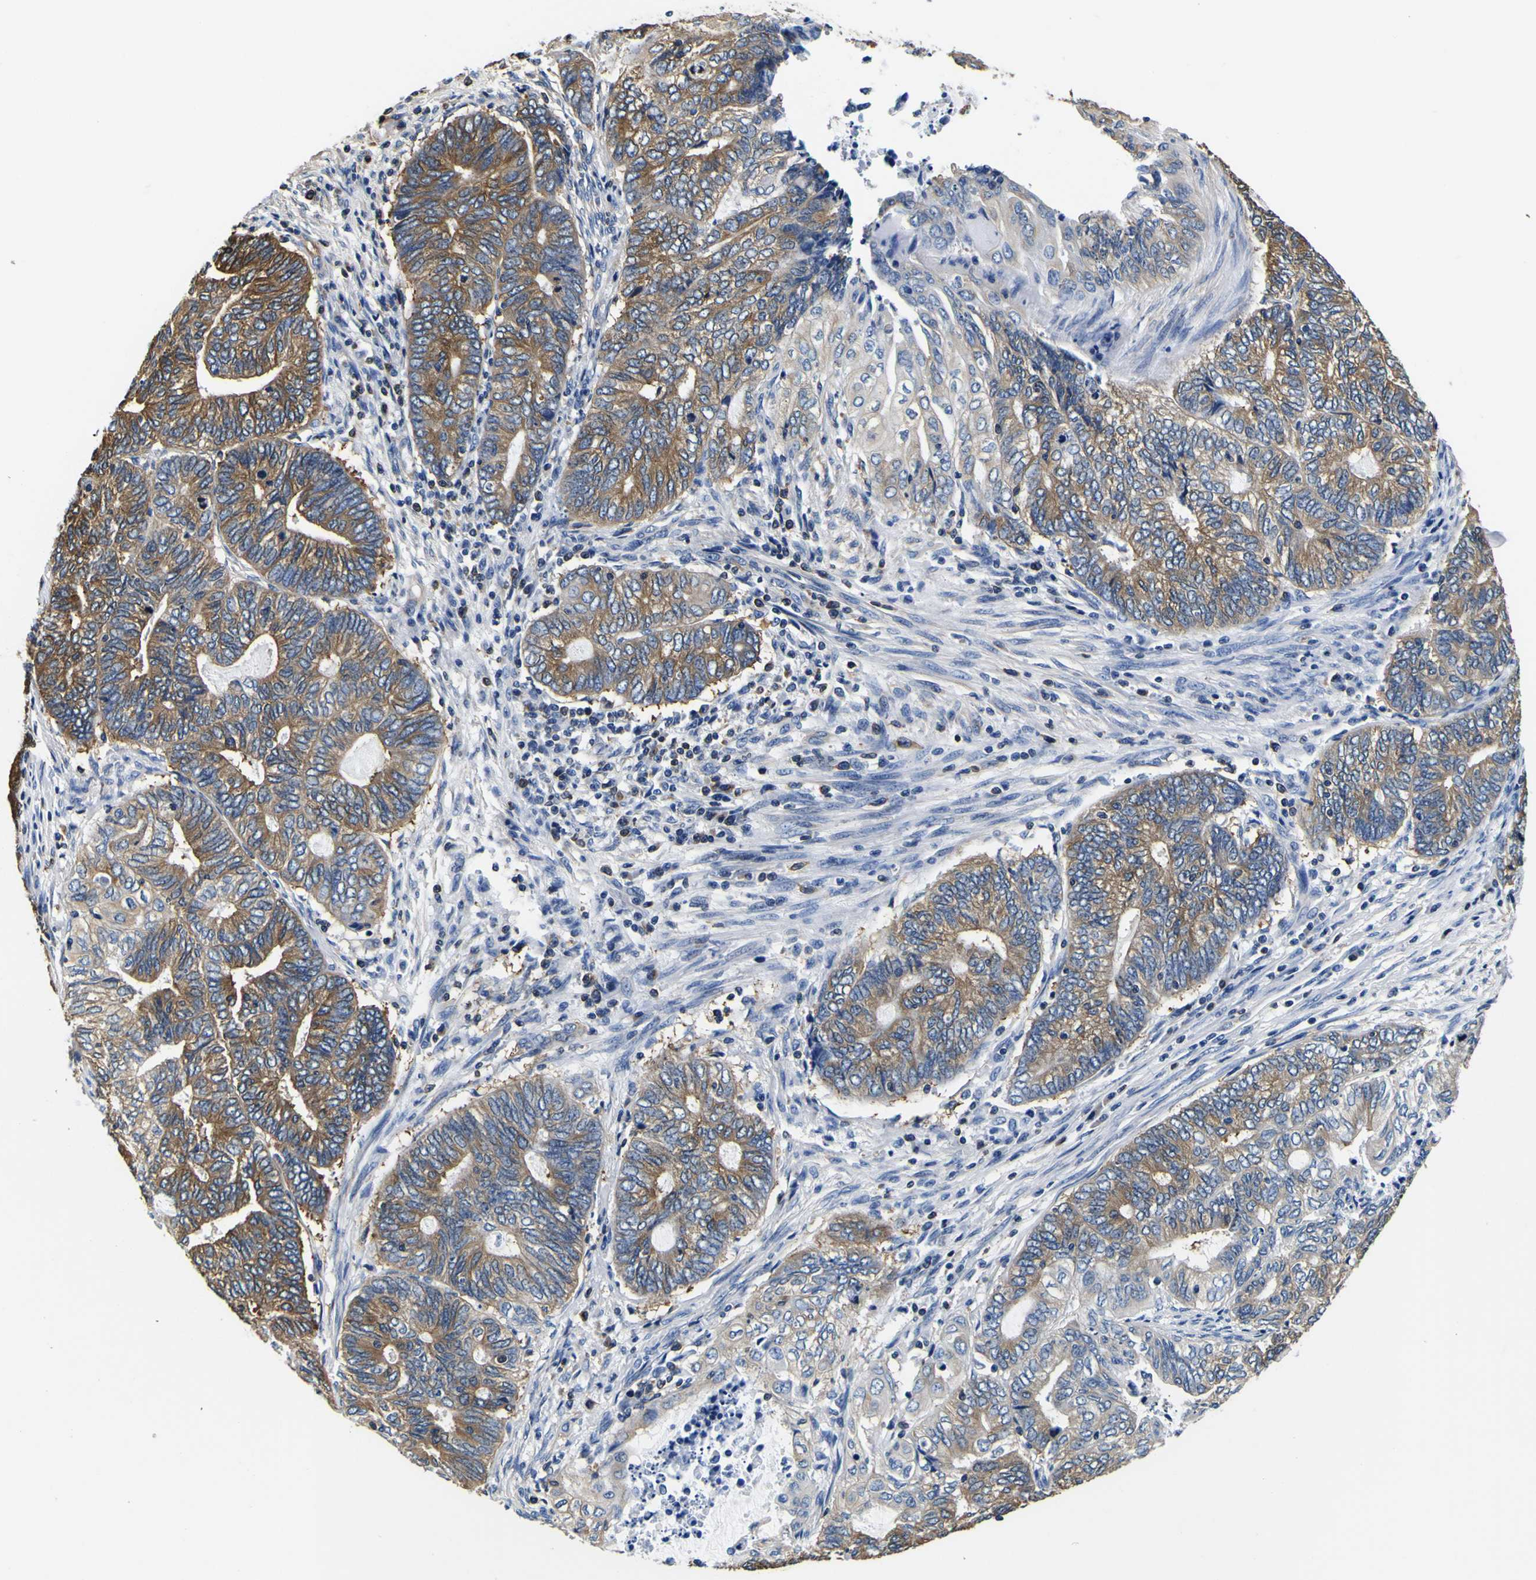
{"staining": {"intensity": "moderate", "quantity": ">75%", "location": "cytoplasmic/membranous"}, "tissue": "endometrial cancer", "cell_type": "Tumor cells", "image_type": "cancer", "snomed": [{"axis": "morphology", "description": "Adenocarcinoma, NOS"}, {"axis": "topography", "description": "Uterus"}, {"axis": "topography", "description": "Endometrium"}], "caption": "Moderate cytoplasmic/membranous expression for a protein is identified in approximately >75% of tumor cells of endometrial adenocarcinoma using immunohistochemistry.", "gene": "TUBA1B", "patient": {"sex": "female", "age": 70}}